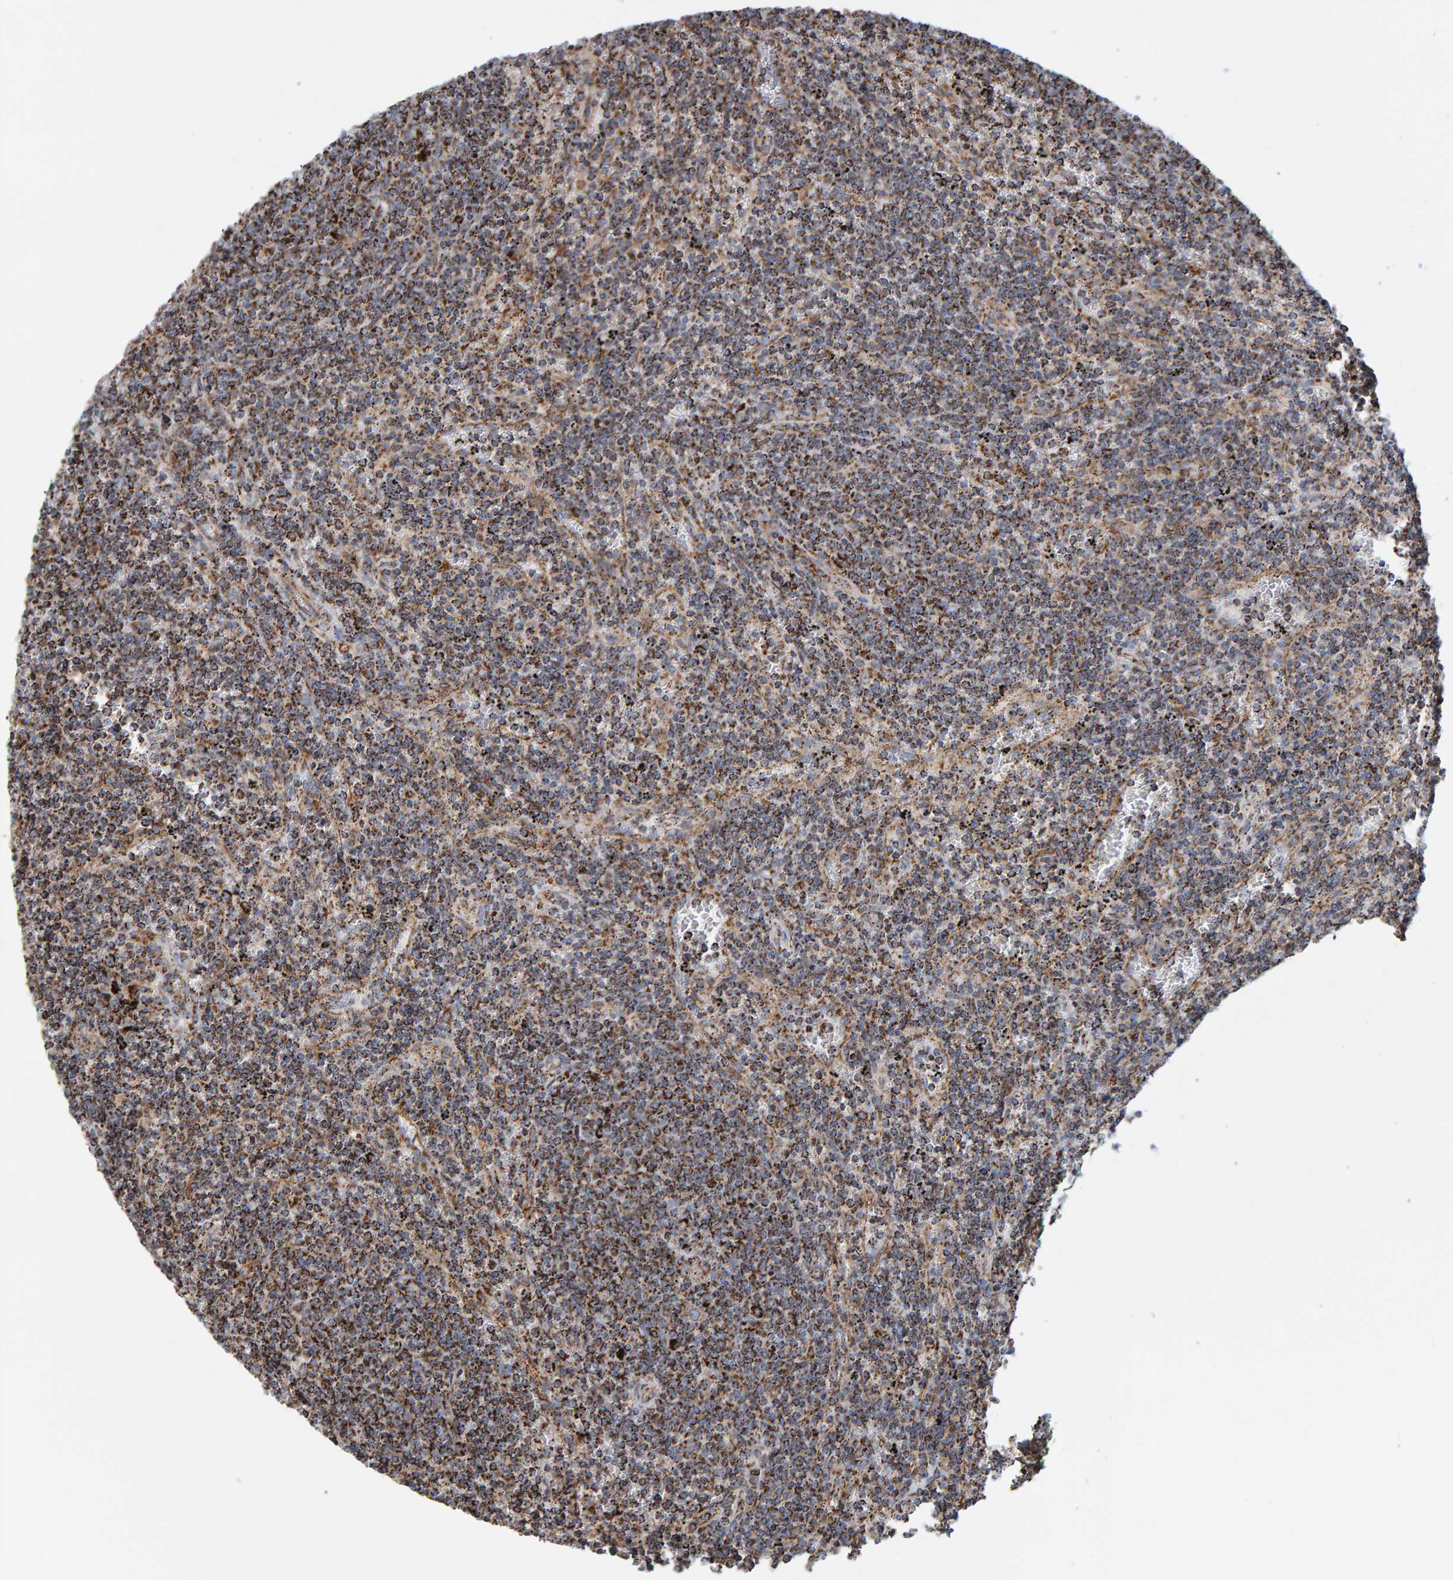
{"staining": {"intensity": "strong", "quantity": "<25%", "location": "cytoplasmic/membranous"}, "tissue": "lymphoma", "cell_type": "Tumor cells", "image_type": "cancer", "snomed": [{"axis": "morphology", "description": "Malignant lymphoma, non-Hodgkin's type, Low grade"}, {"axis": "topography", "description": "Spleen"}], "caption": "A micrograph showing strong cytoplasmic/membranous staining in approximately <25% of tumor cells in low-grade malignant lymphoma, non-Hodgkin's type, as visualized by brown immunohistochemical staining.", "gene": "MRPL45", "patient": {"sex": "female", "age": 50}}